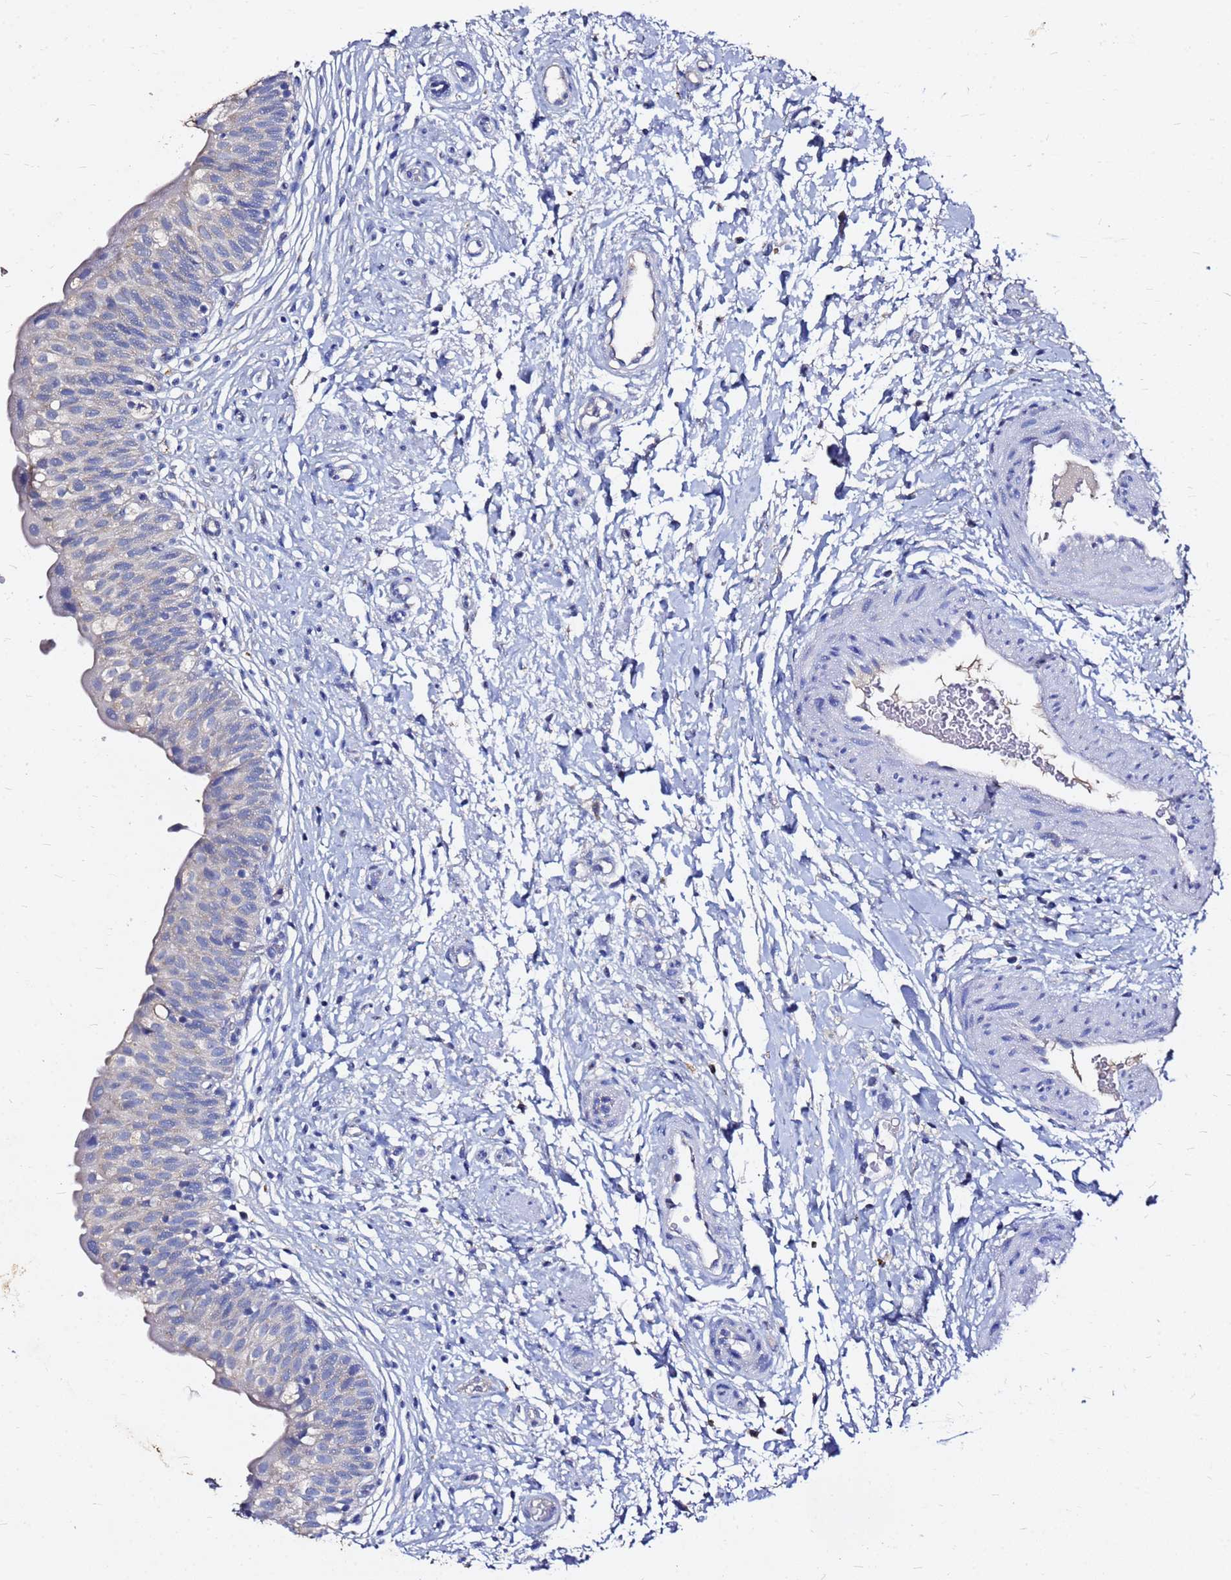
{"staining": {"intensity": "negative", "quantity": "none", "location": "none"}, "tissue": "urinary bladder", "cell_type": "Urothelial cells", "image_type": "normal", "snomed": [{"axis": "morphology", "description": "Normal tissue, NOS"}, {"axis": "topography", "description": "Urinary bladder"}], "caption": "DAB (3,3'-diaminobenzidine) immunohistochemical staining of benign urinary bladder exhibits no significant positivity in urothelial cells.", "gene": "FAM183A", "patient": {"sex": "male", "age": 55}}